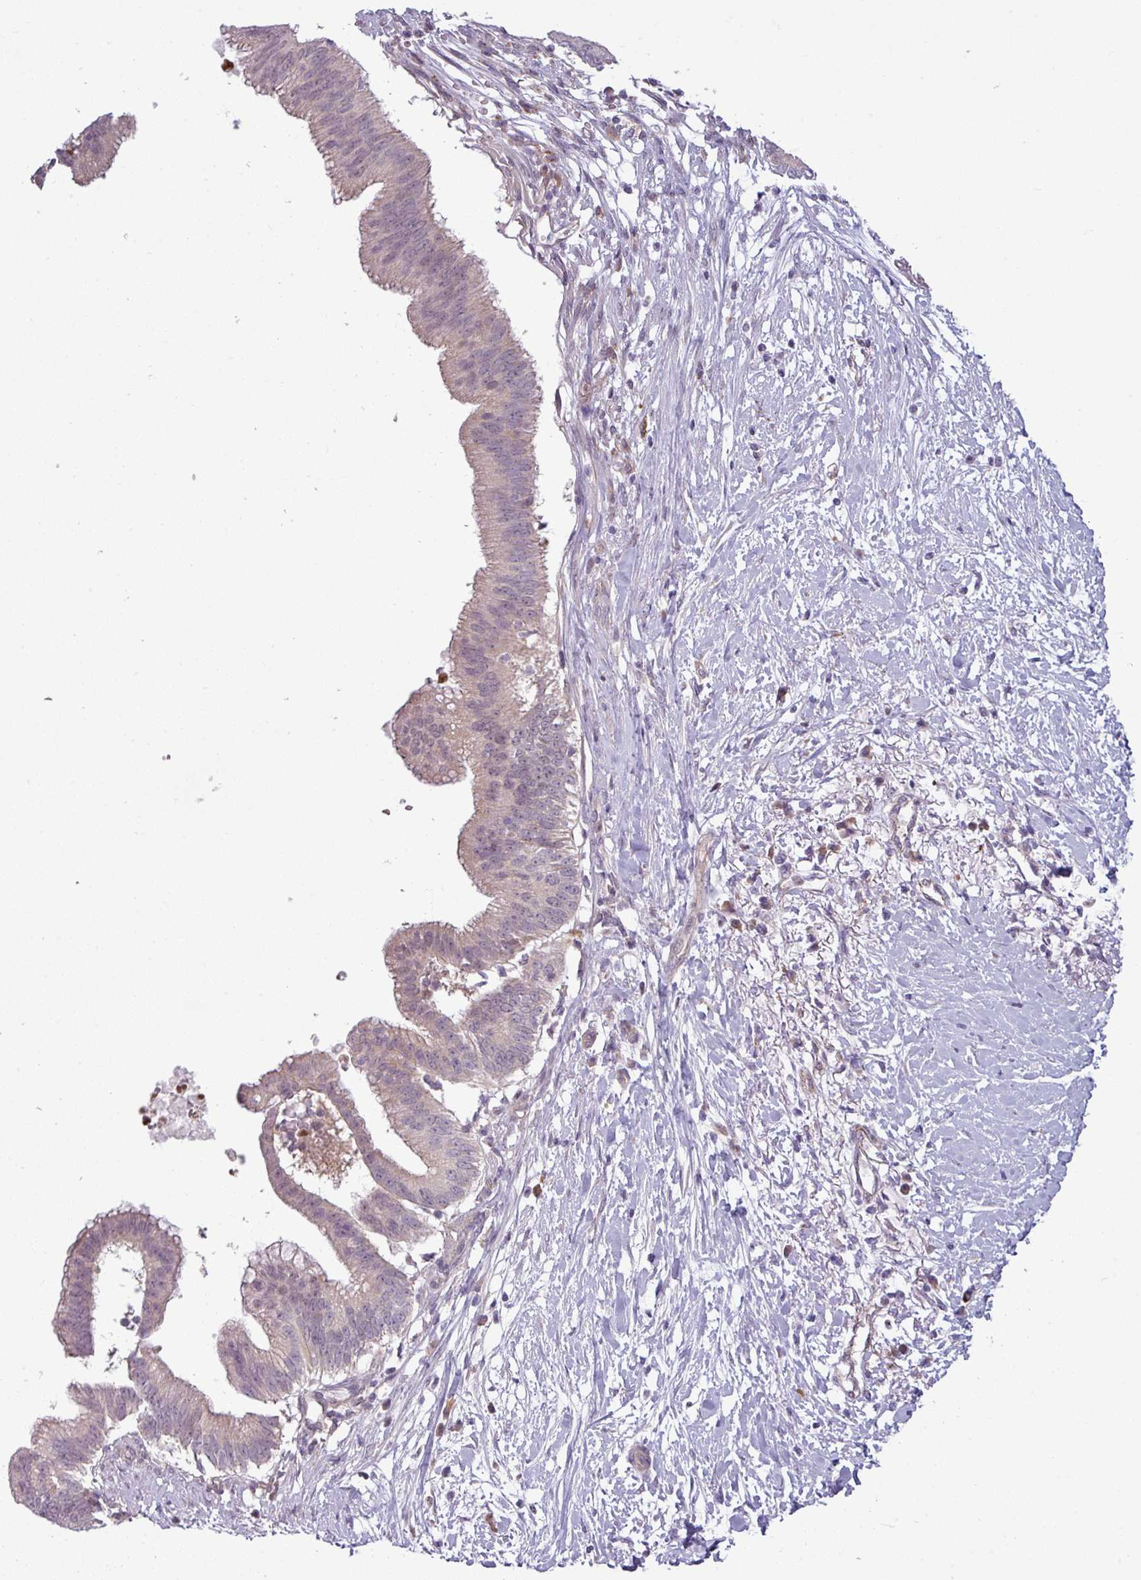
{"staining": {"intensity": "weak", "quantity": "<25%", "location": "nuclear"}, "tissue": "pancreatic cancer", "cell_type": "Tumor cells", "image_type": "cancer", "snomed": [{"axis": "morphology", "description": "Adenocarcinoma, NOS"}, {"axis": "topography", "description": "Pancreas"}], "caption": "Immunohistochemistry micrograph of neoplastic tissue: human pancreatic cancer stained with DAB displays no significant protein staining in tumor cells.", "gene": "CCDC144A", "patient": {"sex": "male", "age": 68}}